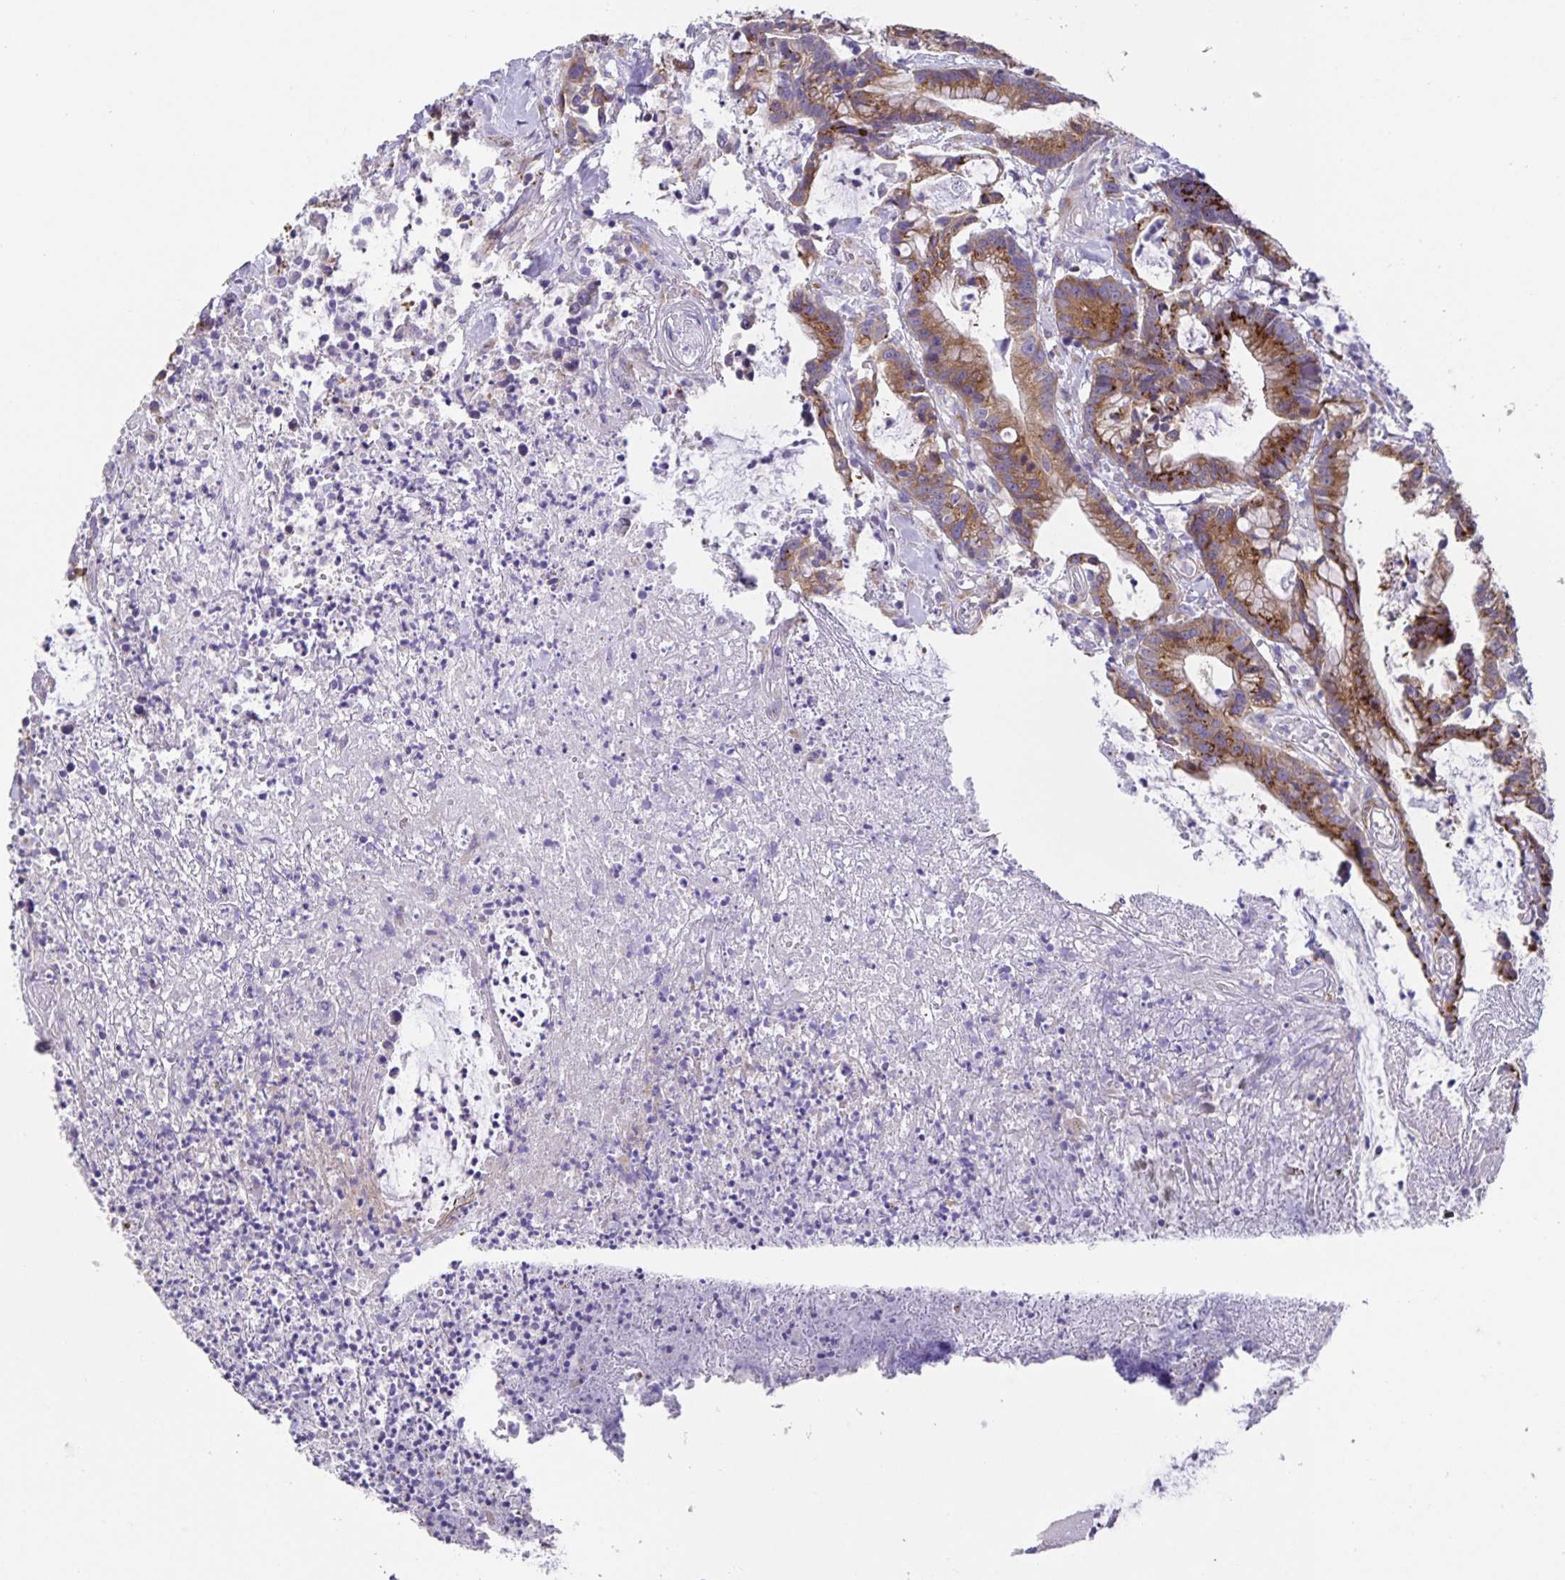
{"staining": {"intensity": "moderate", "quantity": "25%-75%", "location": "cytoplasmic/membranous"}, "tissue": "colorectal cancer", "cell_type": "Tumor cells", "image_type": "cancer", "snomed": [{"axis": "morphology", "description": "Adenocarcinoma, NOS"}, {"axis": "topography", "description": "Colon"}], "caption": "Tumor cells display medium levels of moderate cytoplasmic/membranous positivity in approximately 25%-75% of cells in human adenocarcinoma (colorectal). Using DAB (3,3'-diaminobenzidine) (brown) and hematoxylin (blue) stains, captured at high magnification using brightfield microscopy.", "gene": "PRR36", "patient": {"sex": "female", "age": 78}}